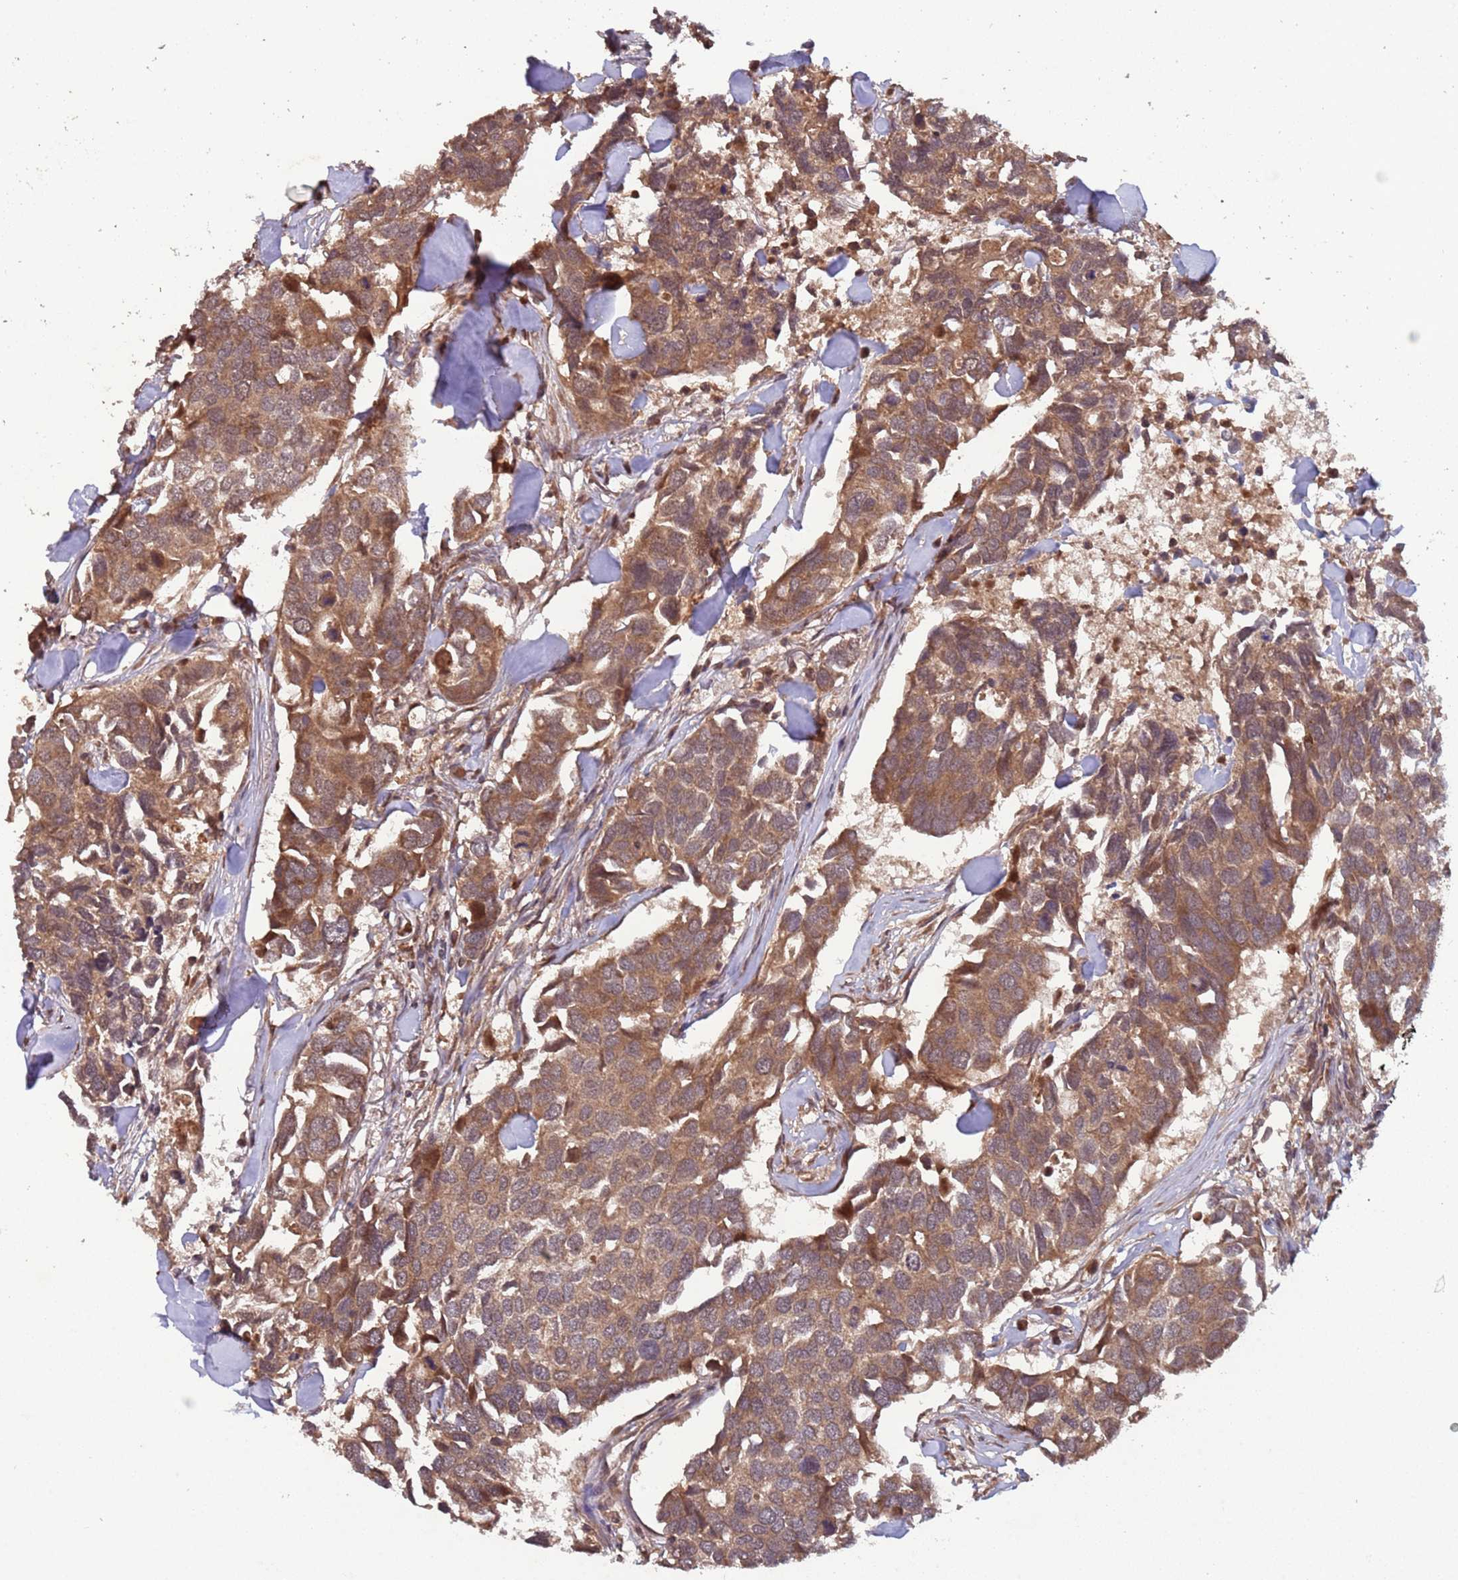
{"staining": {"intensity": "moderate", "quantity": ">75%", "location": "cytoplasmic/membranous"}, "tissue": "breast cancer", "cell_type": "Tumor cells", "image_type": "cancer", "snomed": [{"axis": "morphology", "description": "Duct carcinoma"}, {"axis": "topography", "description": "Breast"}], "caption": "High-magnification brightfield microscopy of infiltrating ductal carcinoma (breast) stained with DAB (3,3'-diaminobenzidine) (brown) and counterstained with hematoxylin (blue). tumor cells exhibit moderate cytoplasmic/membranous expression is appreciated in about>75% of cells.", "gene": "ERI1", "patient": {"sex": "female", "age": 83}}